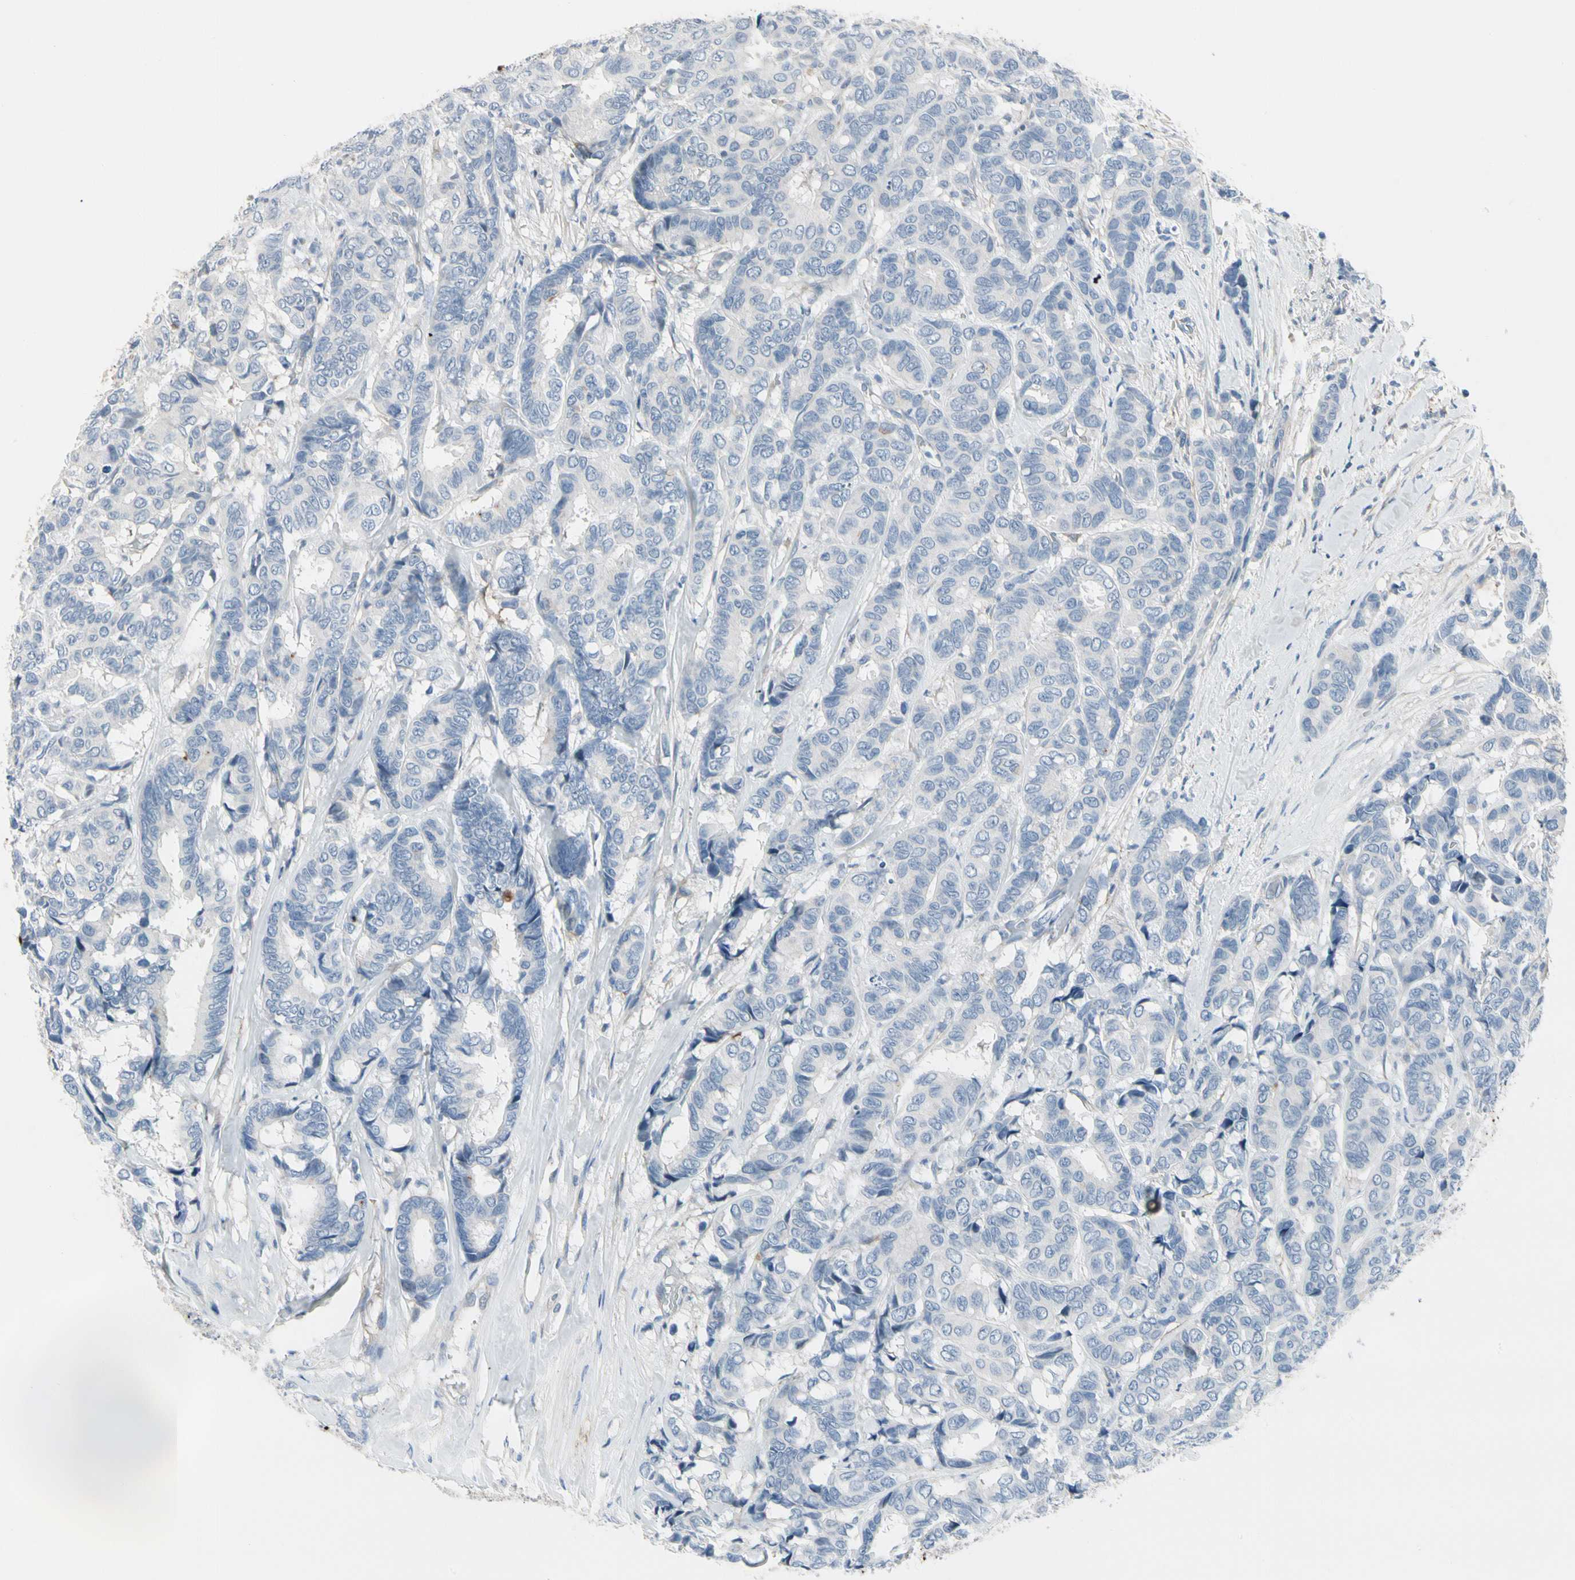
{"staining": {"intensity": "negative", "quantity": "none", "location": "none"}, "tissue": "breast cancer", "cell_type": "Tumor cells", "image_type": "cancer", "snomed": [{"axis": "morphology", "description": "Duct carcinoma"}, {"axis": "topography", "description": "Breast"}], "caption": "Immunohistochemical staining of breast cancer (invasive ductal carcinoma) exhibits no significant staining in tumor cells.", "gene": "PIGR", "patient": {"sex": "female", "age": 87}}